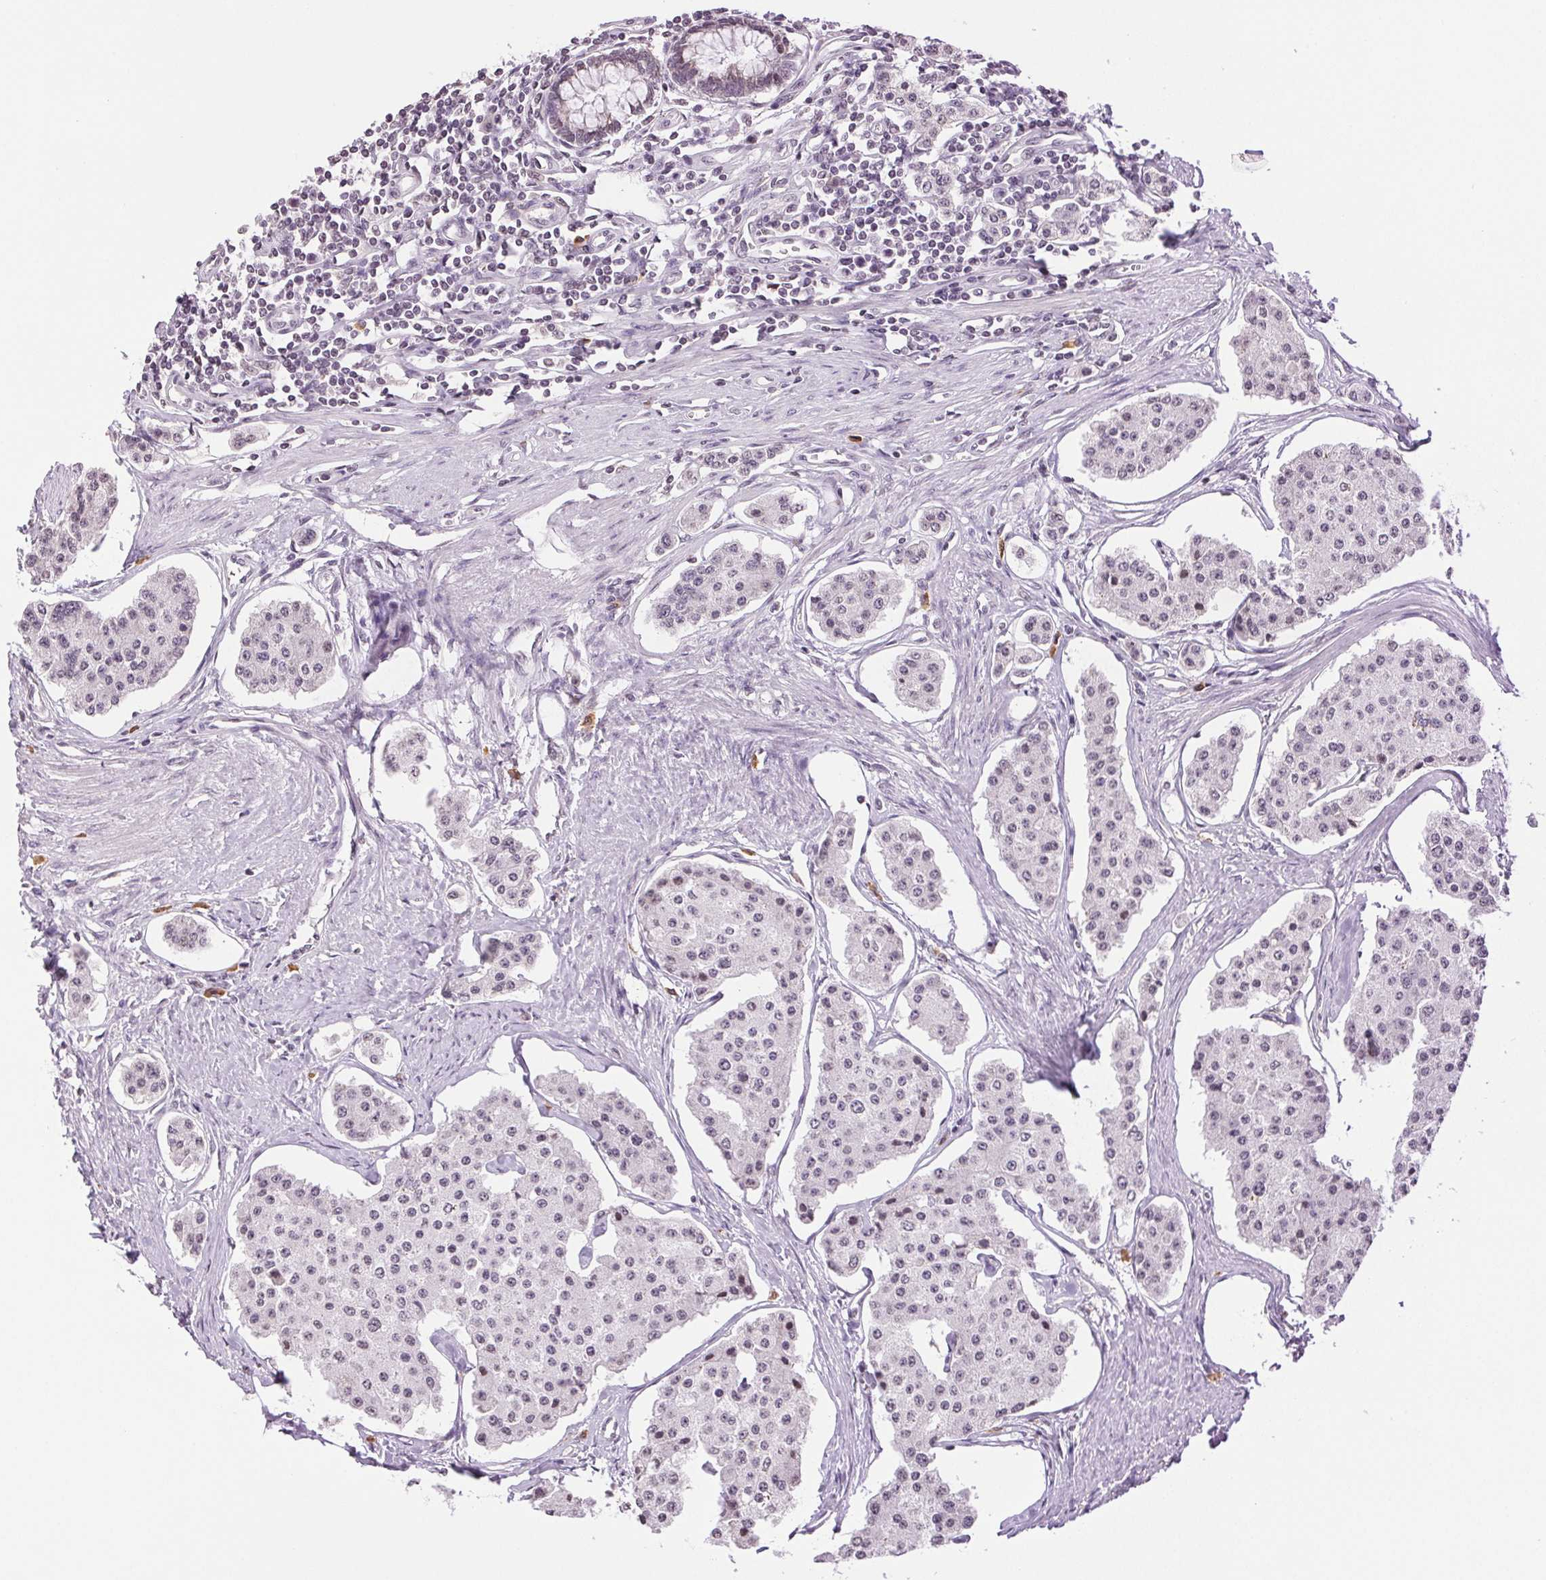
{"staining": {"intensity": "weak", "quantity": "<25%", "location": "nuclear"}, "tissue": "carcinoid", "cell_type": "Tumor cells", "image_type": "cancer", "snomed": [{"axis": "morphology", "description": "Carcinoid, malignant, NOS"}, {"axis": "topography", "description": "Small intestine"}], "caption": "Immunohistochemistry (IHC) of carcinoid reveals no expression in tumor cells.", "gene": "TNNT3", "patient": {"sex": "female", "age": 65}}